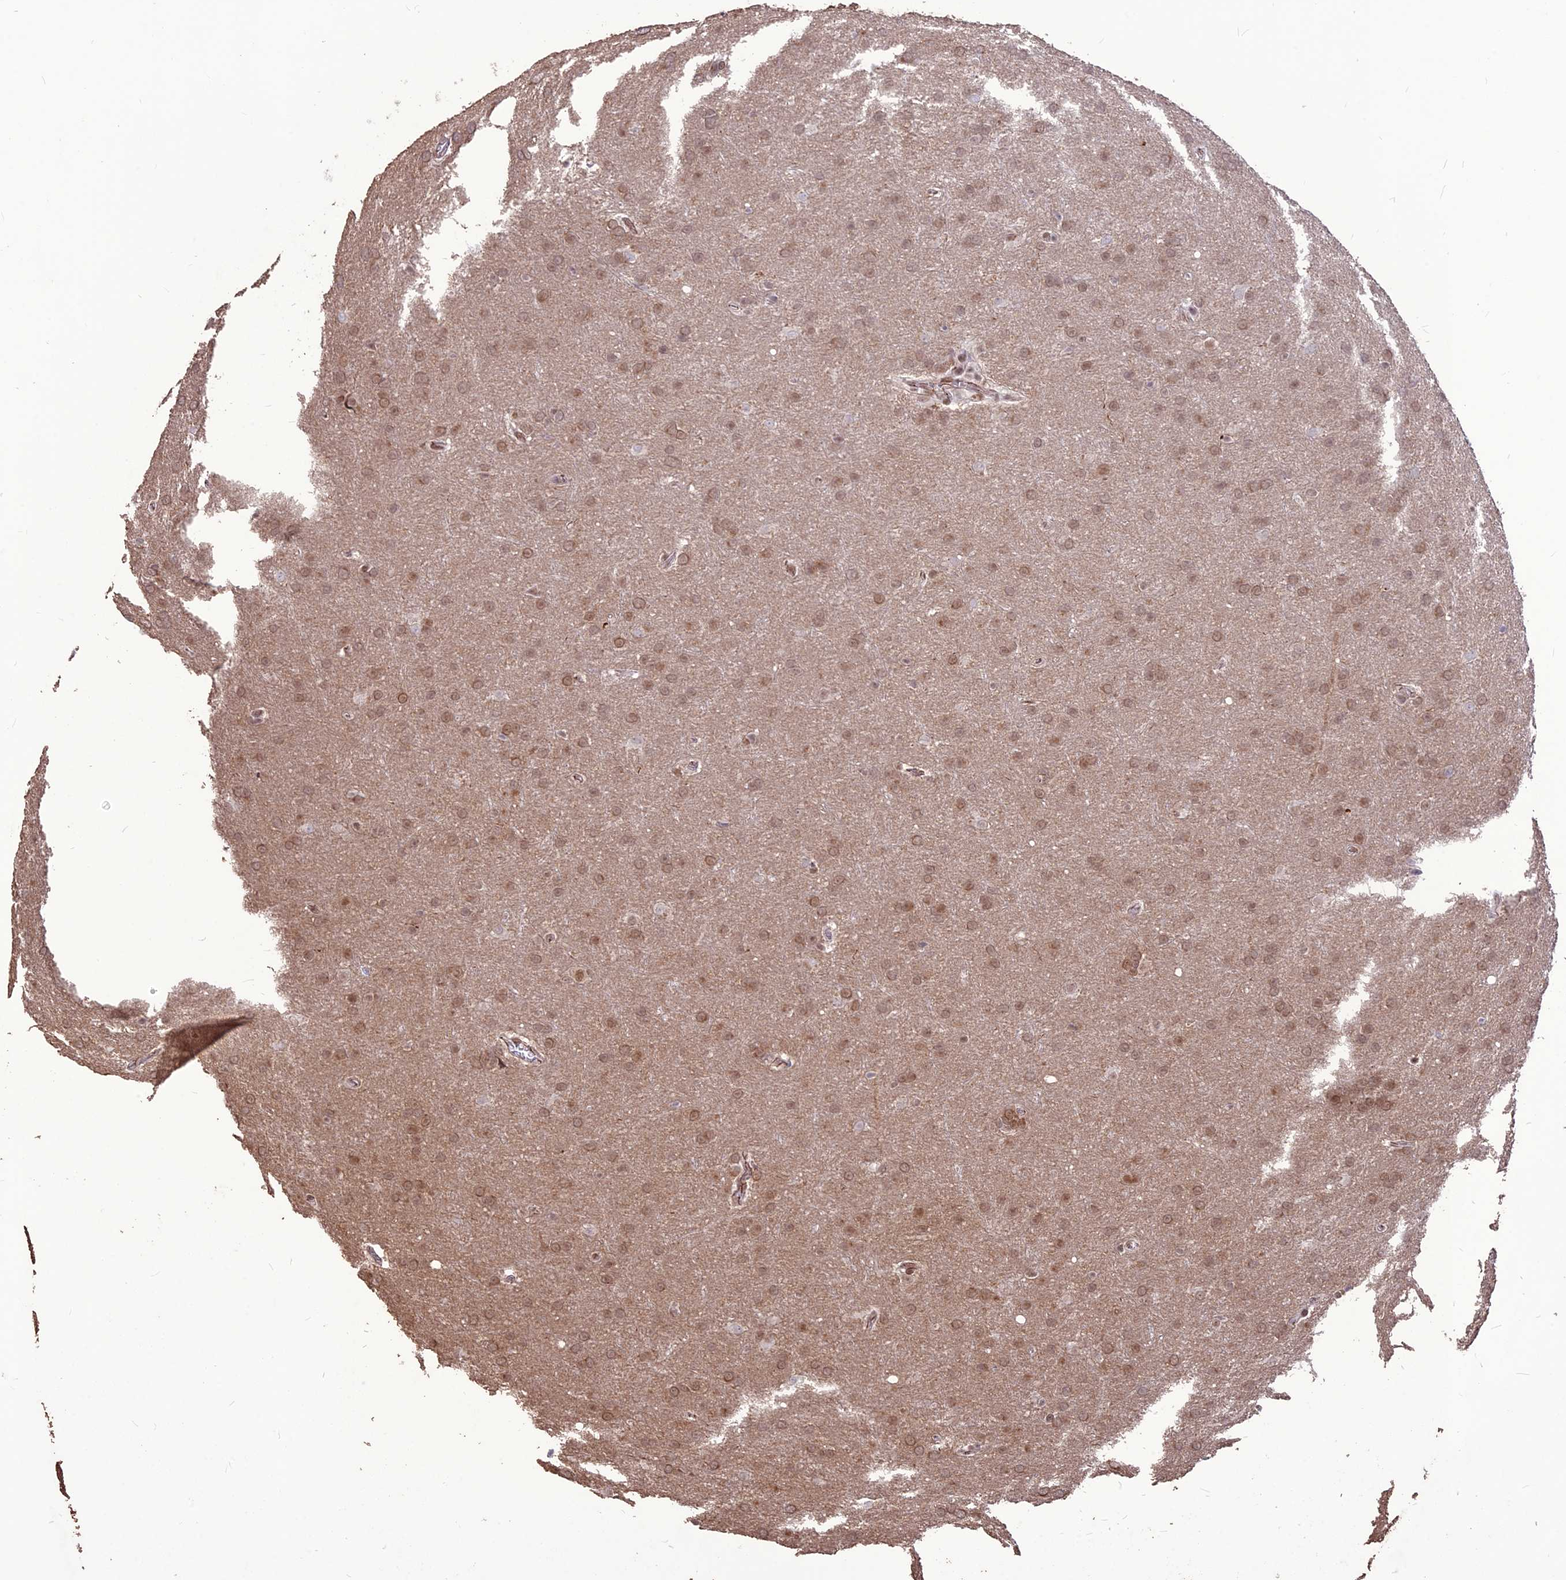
{"staining": {"intensity": "moderate", "quantity": ">75%", "location": "cytoplasmic/membranous,nuclear"}, "tissue": "glioma", "cell_type": "Tumor cells", "image_type": "cancer", "snomed": [{"axis": "morphology", "description": "Glioma, malignant, Low grade"}, {"axis": "topography", "description": "Brain"}], "caption": "Immunohistochemical staining of malignant glioma (low-grade) shows moderate cytoplasmic/membranous and nuclear protein positivity in about >75% of tumor cells.", "gene": "DIS3", "patient": {"sex": "female", "age": 32}}